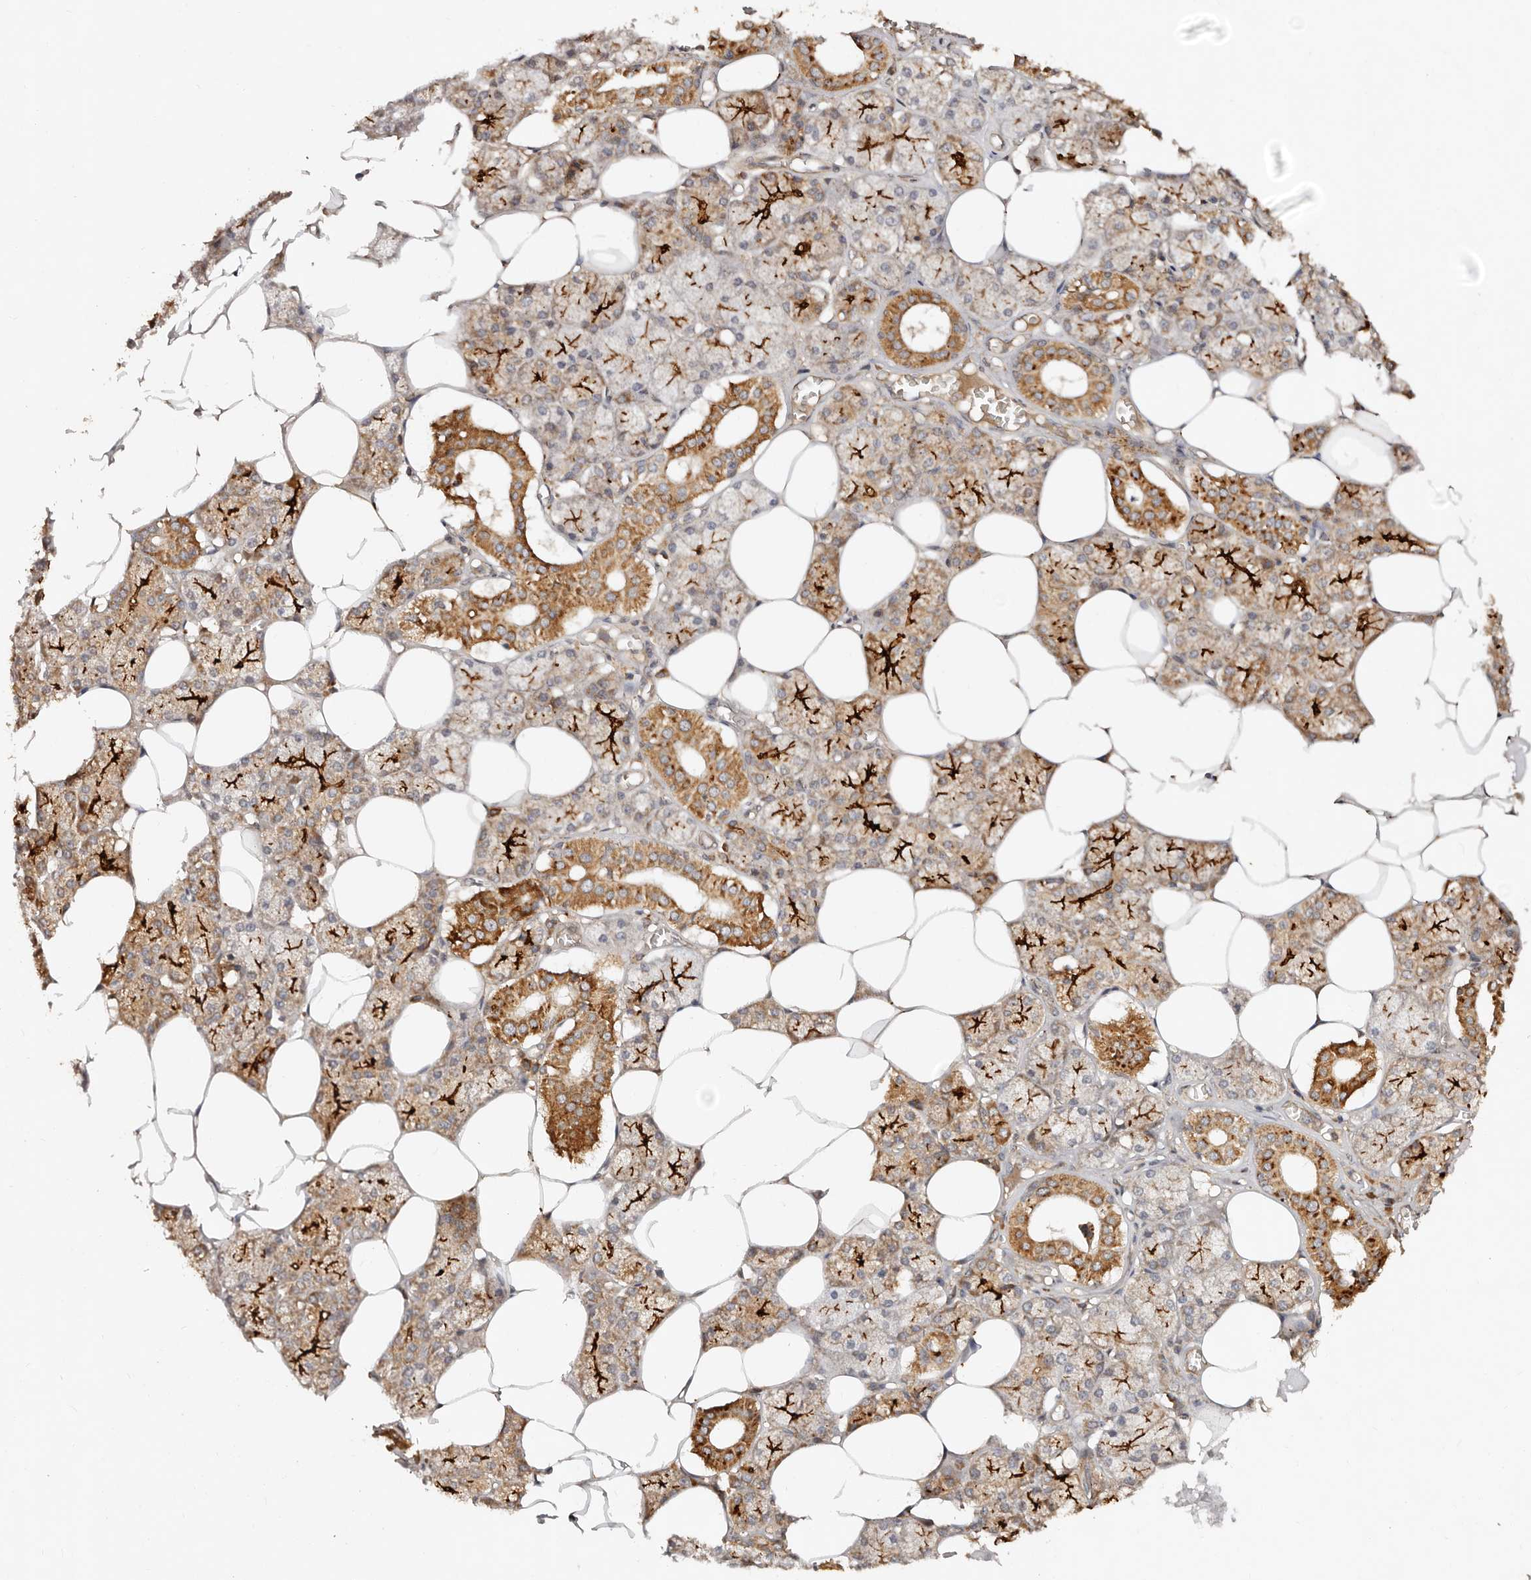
{"staining": {"intensity": "strong", "quantity": ">75%", "location": "cytoplasmic/membranous"}, "tissue": "salivary gland", "cell_type": "Glandular cells", "image_type": "normal", "snomed": [{"axis": "morphology", "description": "Normal tissue, NOS"}, {"axis": "topography", "description": "Salivary gland"}], "caption": "Immunohistochemistry (IHC) image of unremarkable human salivary gland stained for a protein (brown), which demonstrates high levels of strong cytoplasmic/membranous staining in approximately >75% of glandular cells.", "gene": "DENND11", "patient": {"sex": "male", "age": 62}}